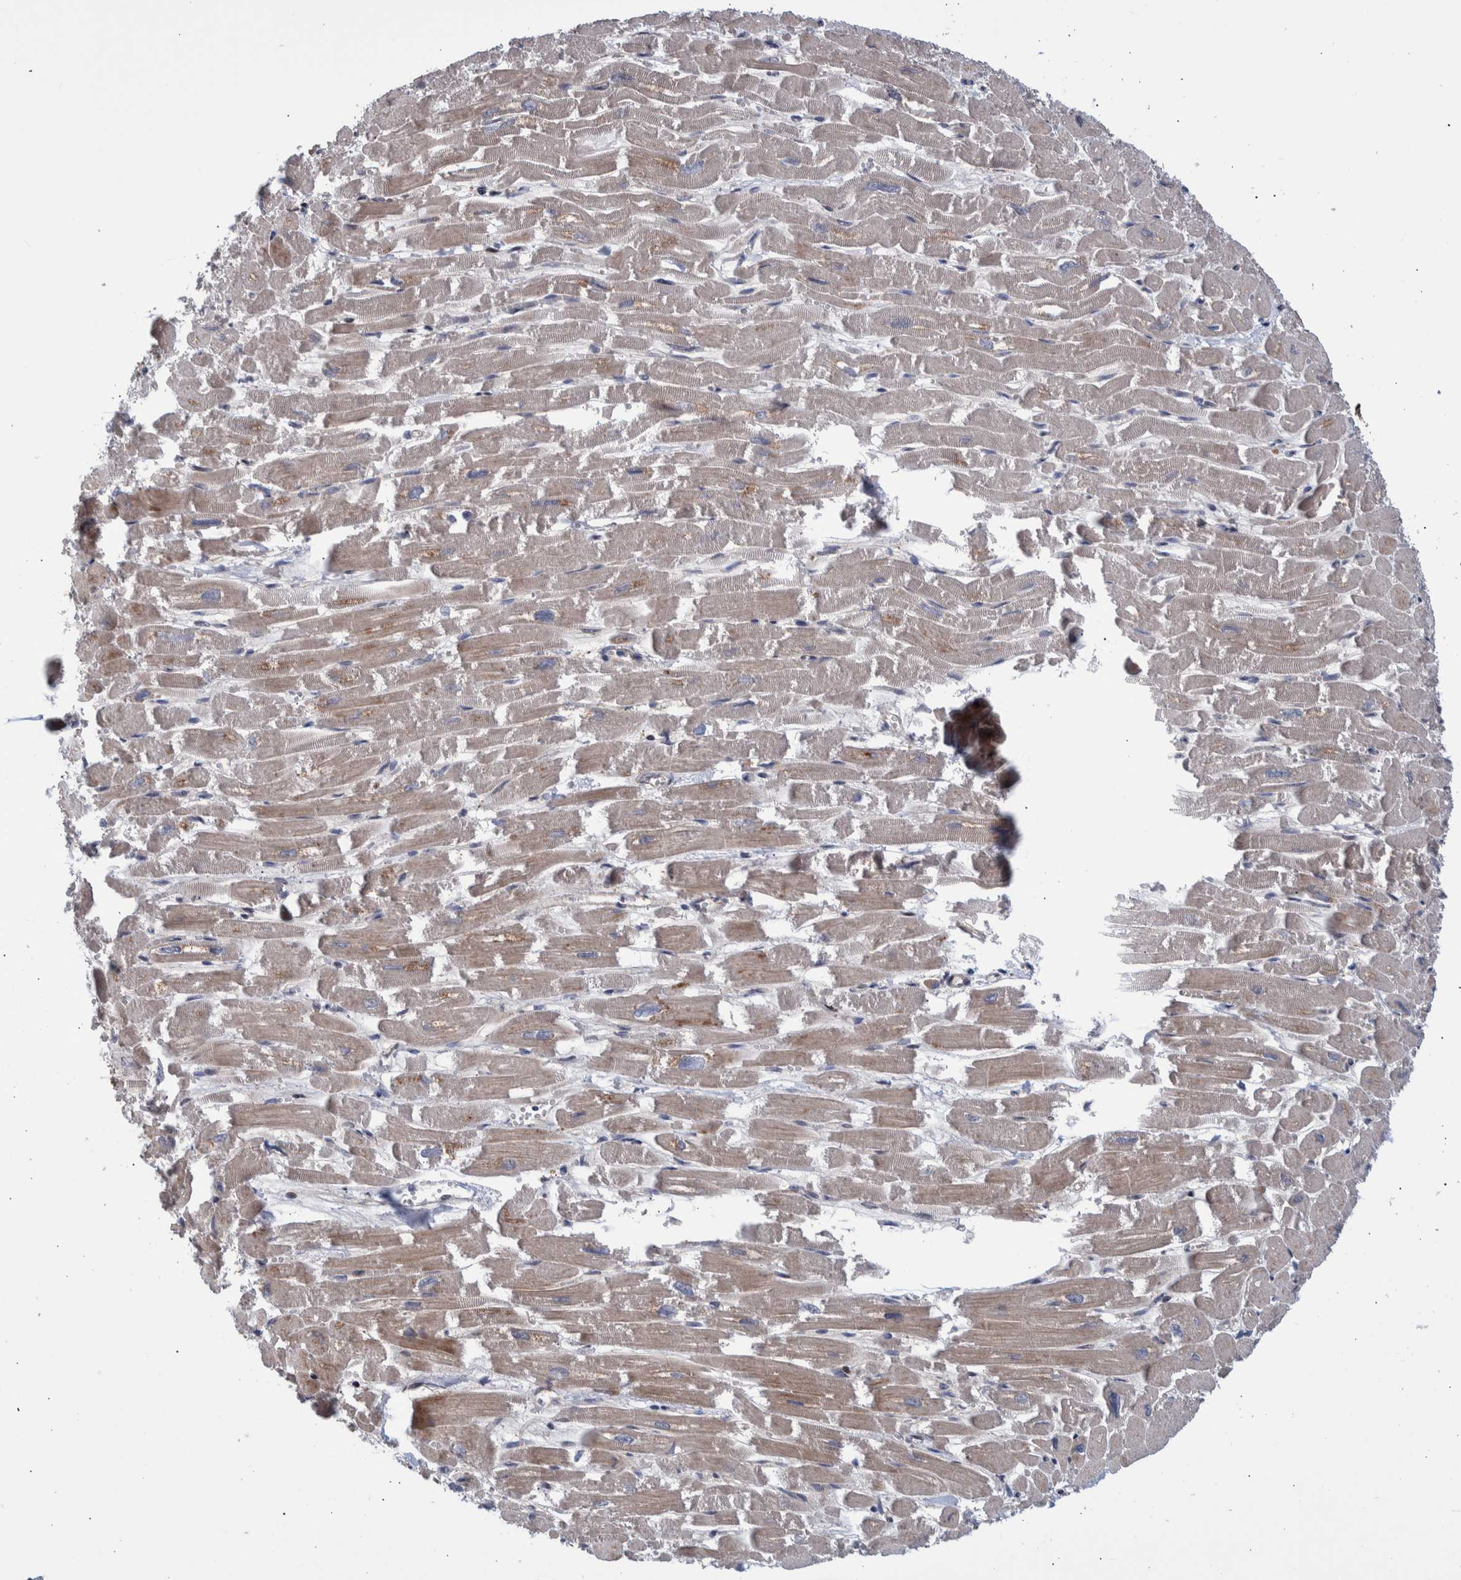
{"staining": {"intensity": "moderate", "quantity": "25%-75%", "location": "cytoplasmic/membranous,nuclear"}, "tissue": "heart muscle", "cell_type": "Cardiomyocytes", "image_type": "normal", "snomed": [{"axis": "morphology", "description": "Normal tissue, NOS"}, {"axis": "topography", "description": "Heart"}], "caption": "Benign heart muscle was stained to show a protein in brown. There is medium levels of moderate cytoplasmic/membranous,nuclear positivity in approximately 25%-75% of cardiomyocytes.", "gene": "SHISA6", "patient": {"sex": "male", "age": 54}}